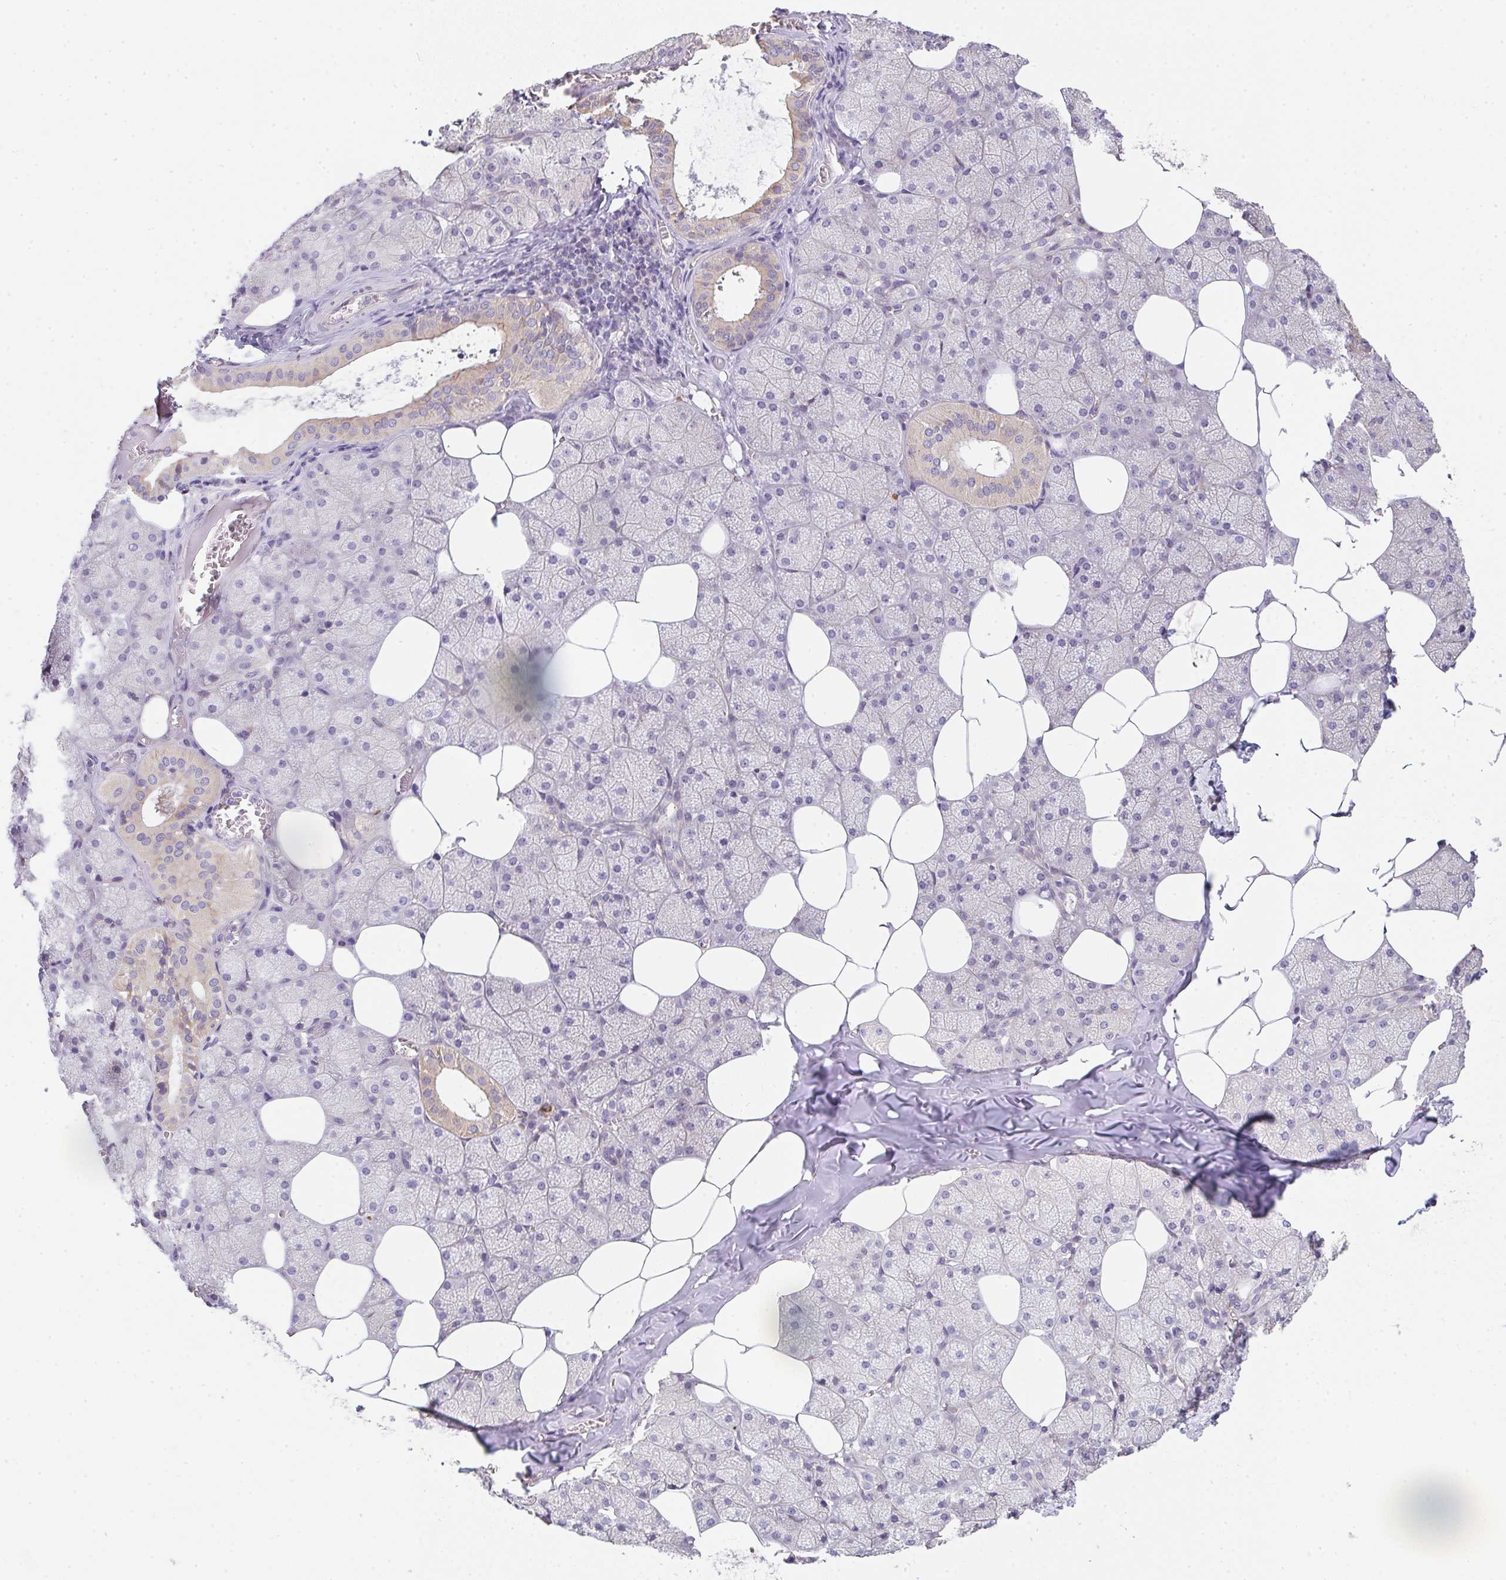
{"staining": {"intensity": "moderate", "quantity": "<25%", "location": "cytoplasmic/membranous"}, "tissue": "salivary gland", "cell_type": "Glandular cells", "image_type": "normal", "snomed": [{"axis": "morphology", "description": "Normal tissue, NOS"}, {"axis": "topography", "description": "Salivary gland"}, {"axis": "topography", "description": "Peripheral nerve tissue"}], "caption": "Immunohistochemical staining of benign salivary gland shows moderate cytoplasmic/membranous protein positivity in about <25% of glandular cells. Immunohistochemistry stains the protein in brown and the nuclei are stained blue.", "gene": "TNFRSF10A", "patient": {"sex": "male", "age": 38}}